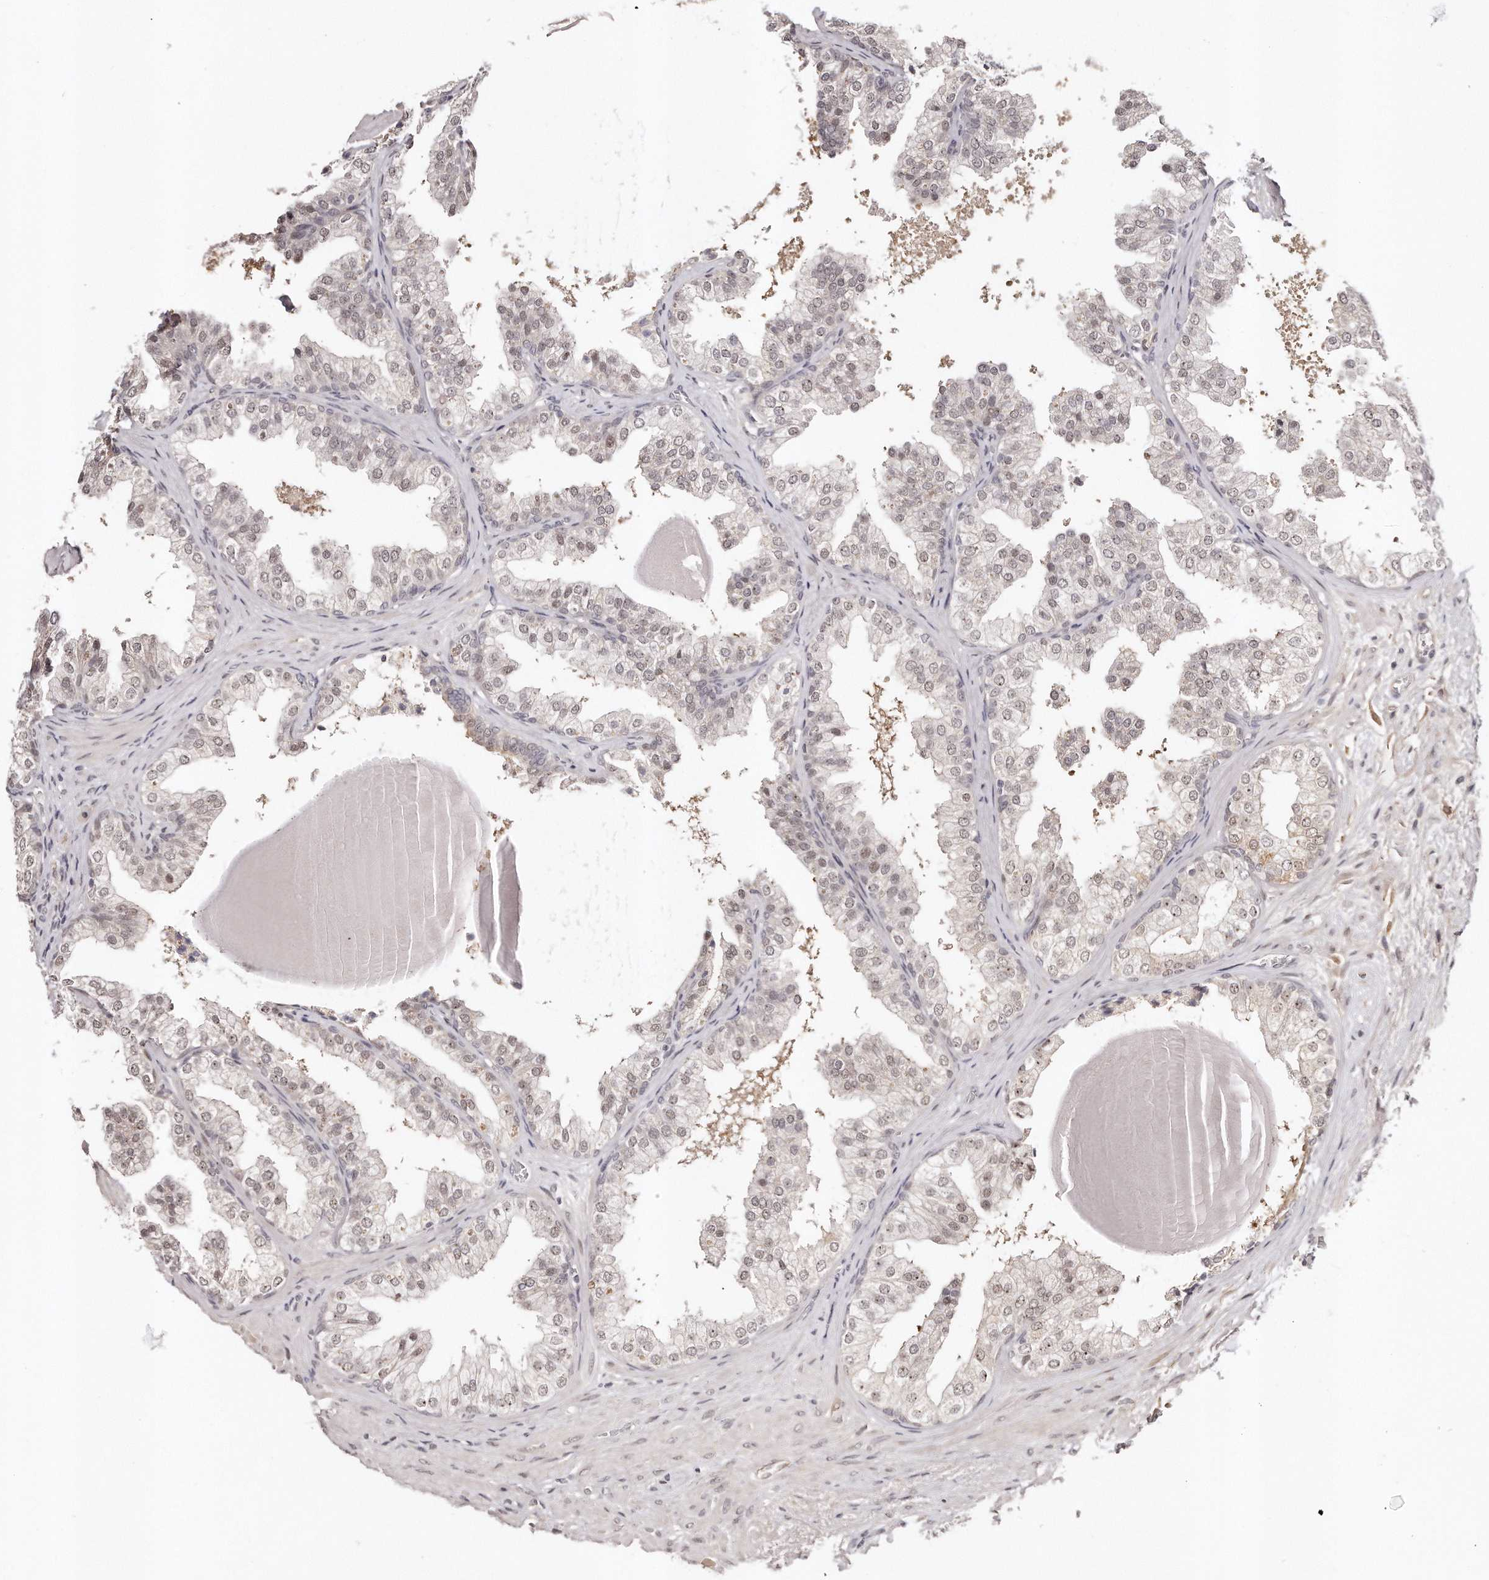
{"staining": {"intensity": "weak", "quantity": "25%-75%", "location": "nuclear"}, "tissue": "prostate", "cell_type": "Glandular cells", "image_type": "normal", "snomed": [{"axis": "morphology", "description": "Normal tissue, NOS"}, {"axis": "topography", "description": "Prostate"}], "caption": "Immunohistochemistry histopathology image of normal prostate: prostate stained using IHC reveals low levels of weak protein expression localized specifically in the nuclear of glandular cells, appearing as a nuclear brown color.", "gene": "SOX4", "patient": {"sex": "male", "age": 48}}